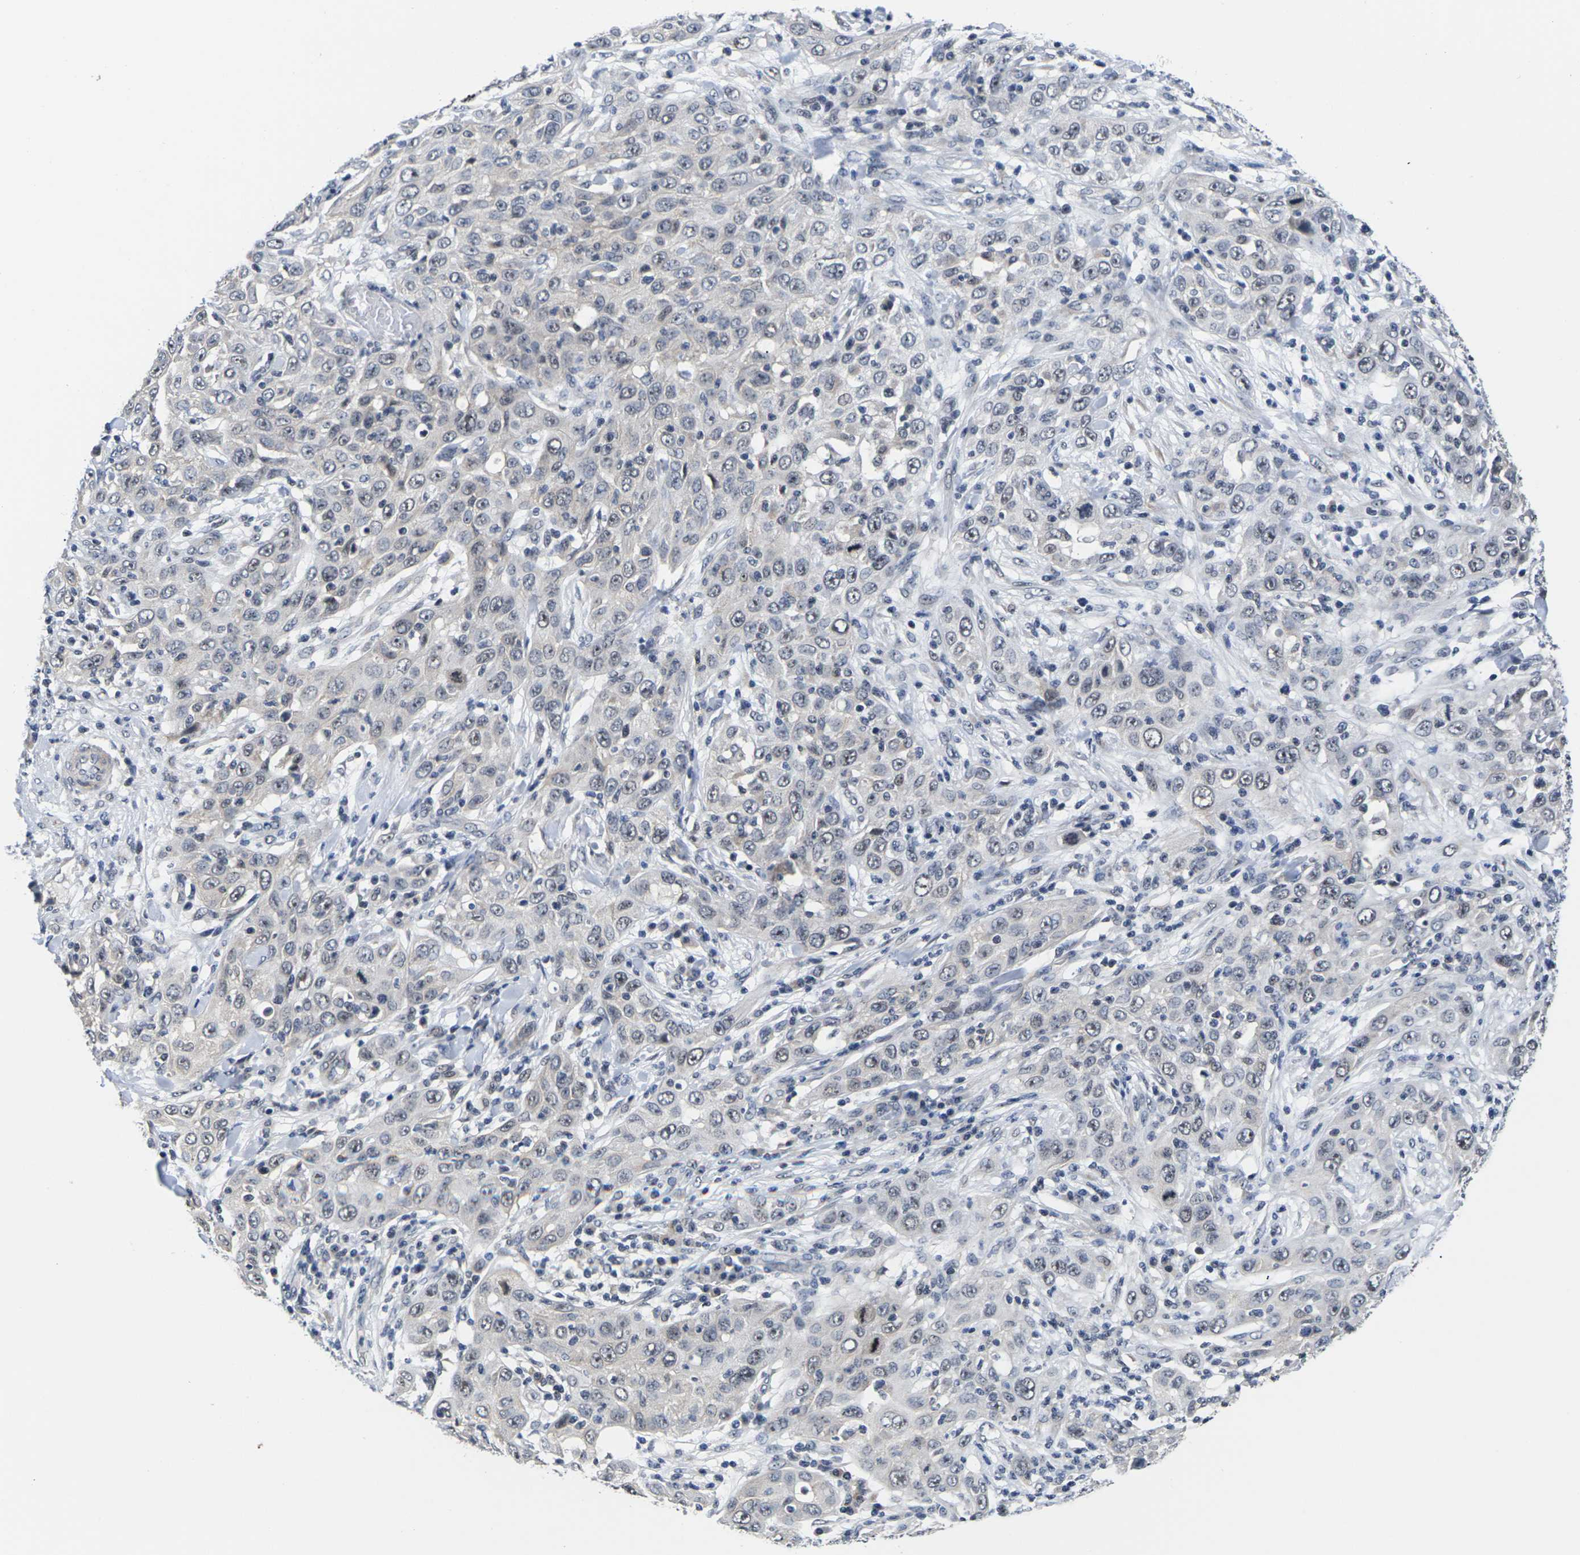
{"staining": {"intensity": "negative", "quantity": "none", "location": "none"}, "tissue": "skin cancer", "cell_type": "Tumor cells", "image_type": "cancer", "snomed": [{"axis": "morphology", "description": "Squamous cell carcinoma, NOS"}, {"axis": "topography", "description": "Skin"}], "caption": "Histopathology image shows no significant protein staining in tumor cells of skin cancer (squamous cell carcinoma). Brightfield microscopy of immunohistochemistry stained with DAB (brown) and hematoxylin (blue), captured at high magnification.", "gene": "ST6GAL2", "patient": {"sex": "female", "age": 88}}